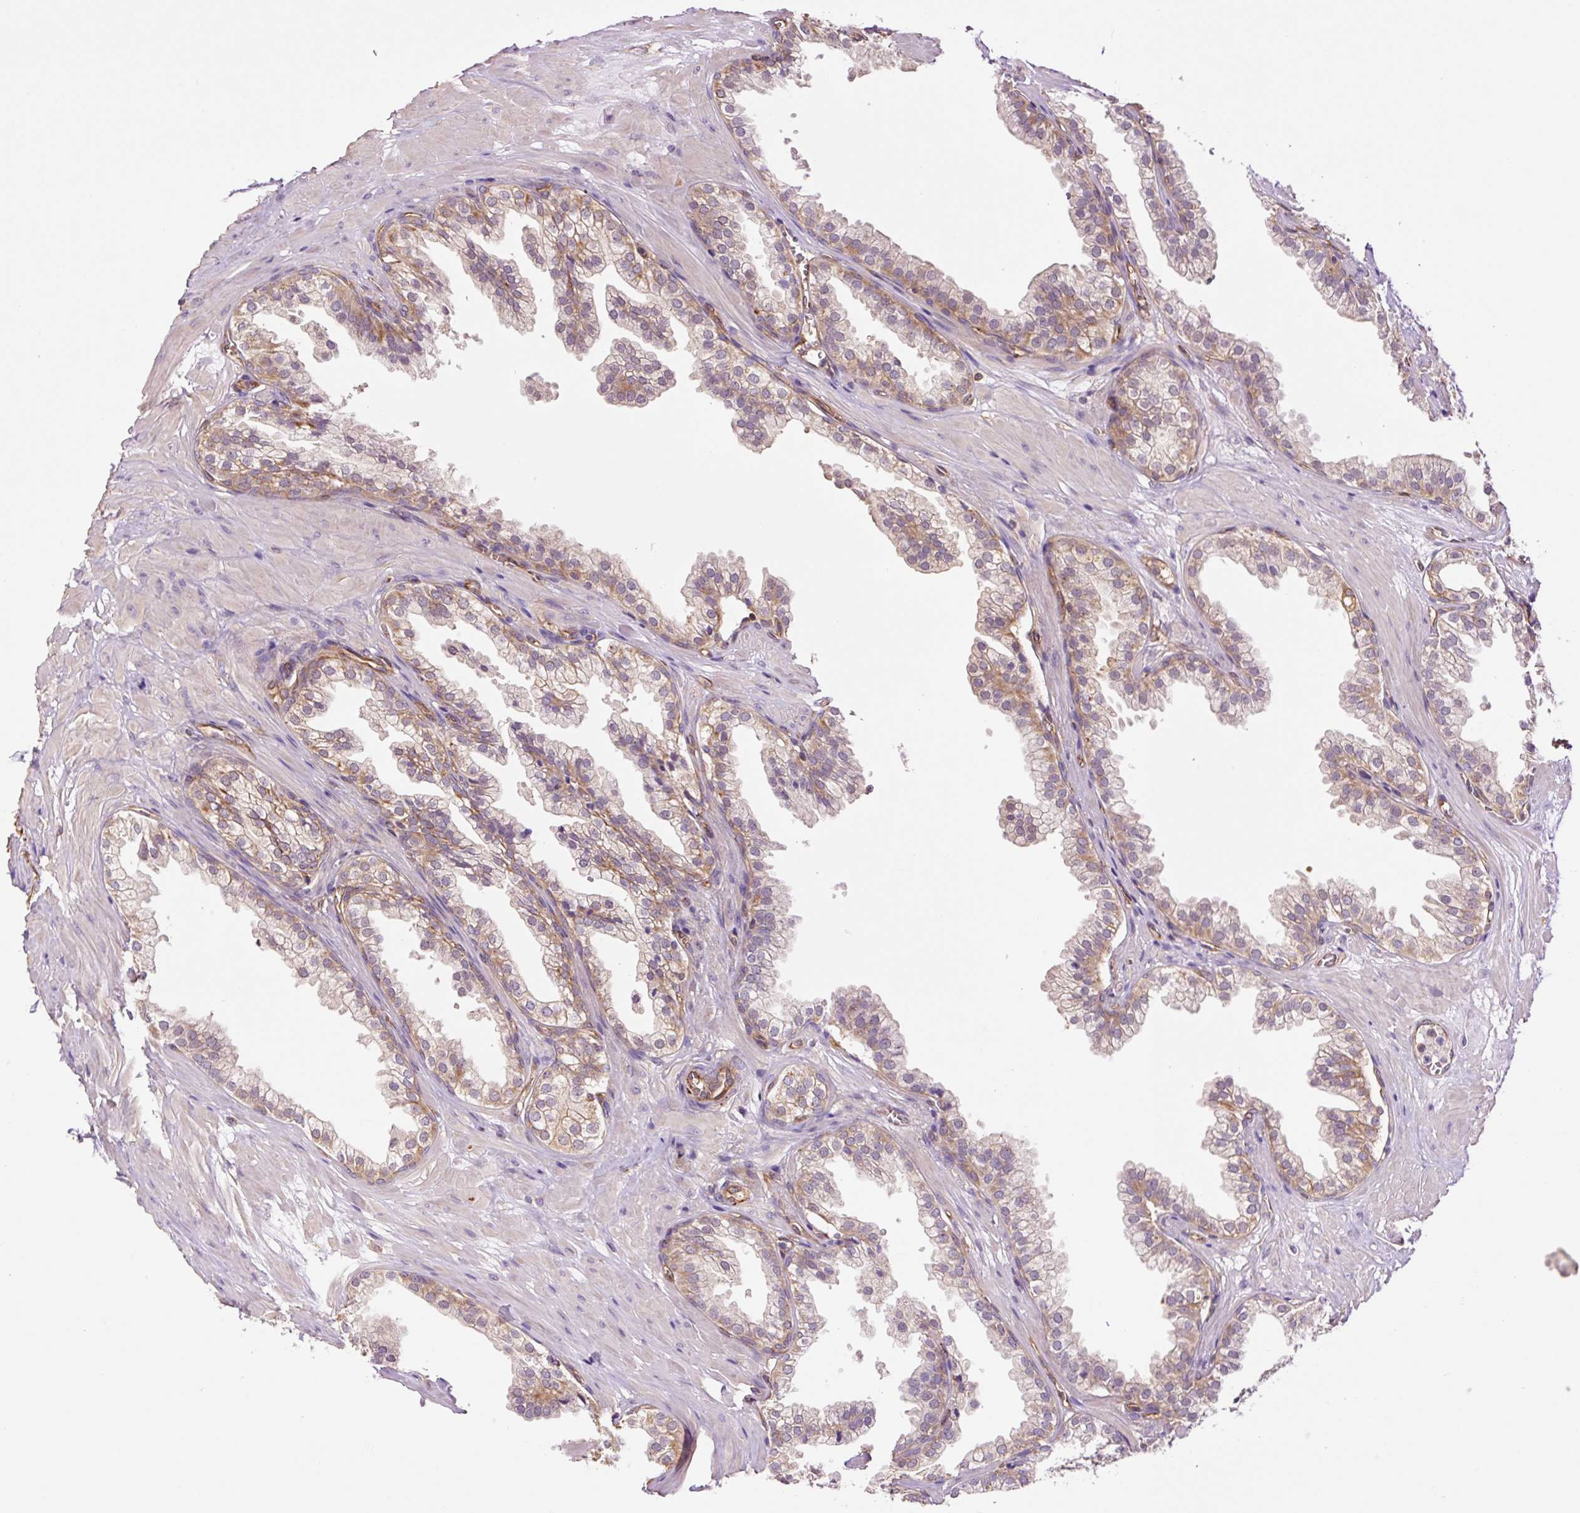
{"staining": {"intensity": "weak", "quantity": "25%-75%", "location": "cytoplasmic/membranous"}, "tissue": "prostate", "cell_type": "Glandular cells", "image_type": "normal", "snomed": [{"axis": "morphology", "description": "Normal tissue, NOS"}, {"axis": "topography", "description": "Prostate"}, {"axis": "topography", "description": "Peripheral nerve tissue"}], "caption": "The image demonstrates immunohistochemical staining of benign prostate. There is weak cytoplasmic/membranous expression is identified in approximately 25%-75% of glandular cells. The protein of interest is shown in brown color, while the nuclei are stained blue.", "gene": "PCK2", "patient": {"sex": "male", "age": 55}}